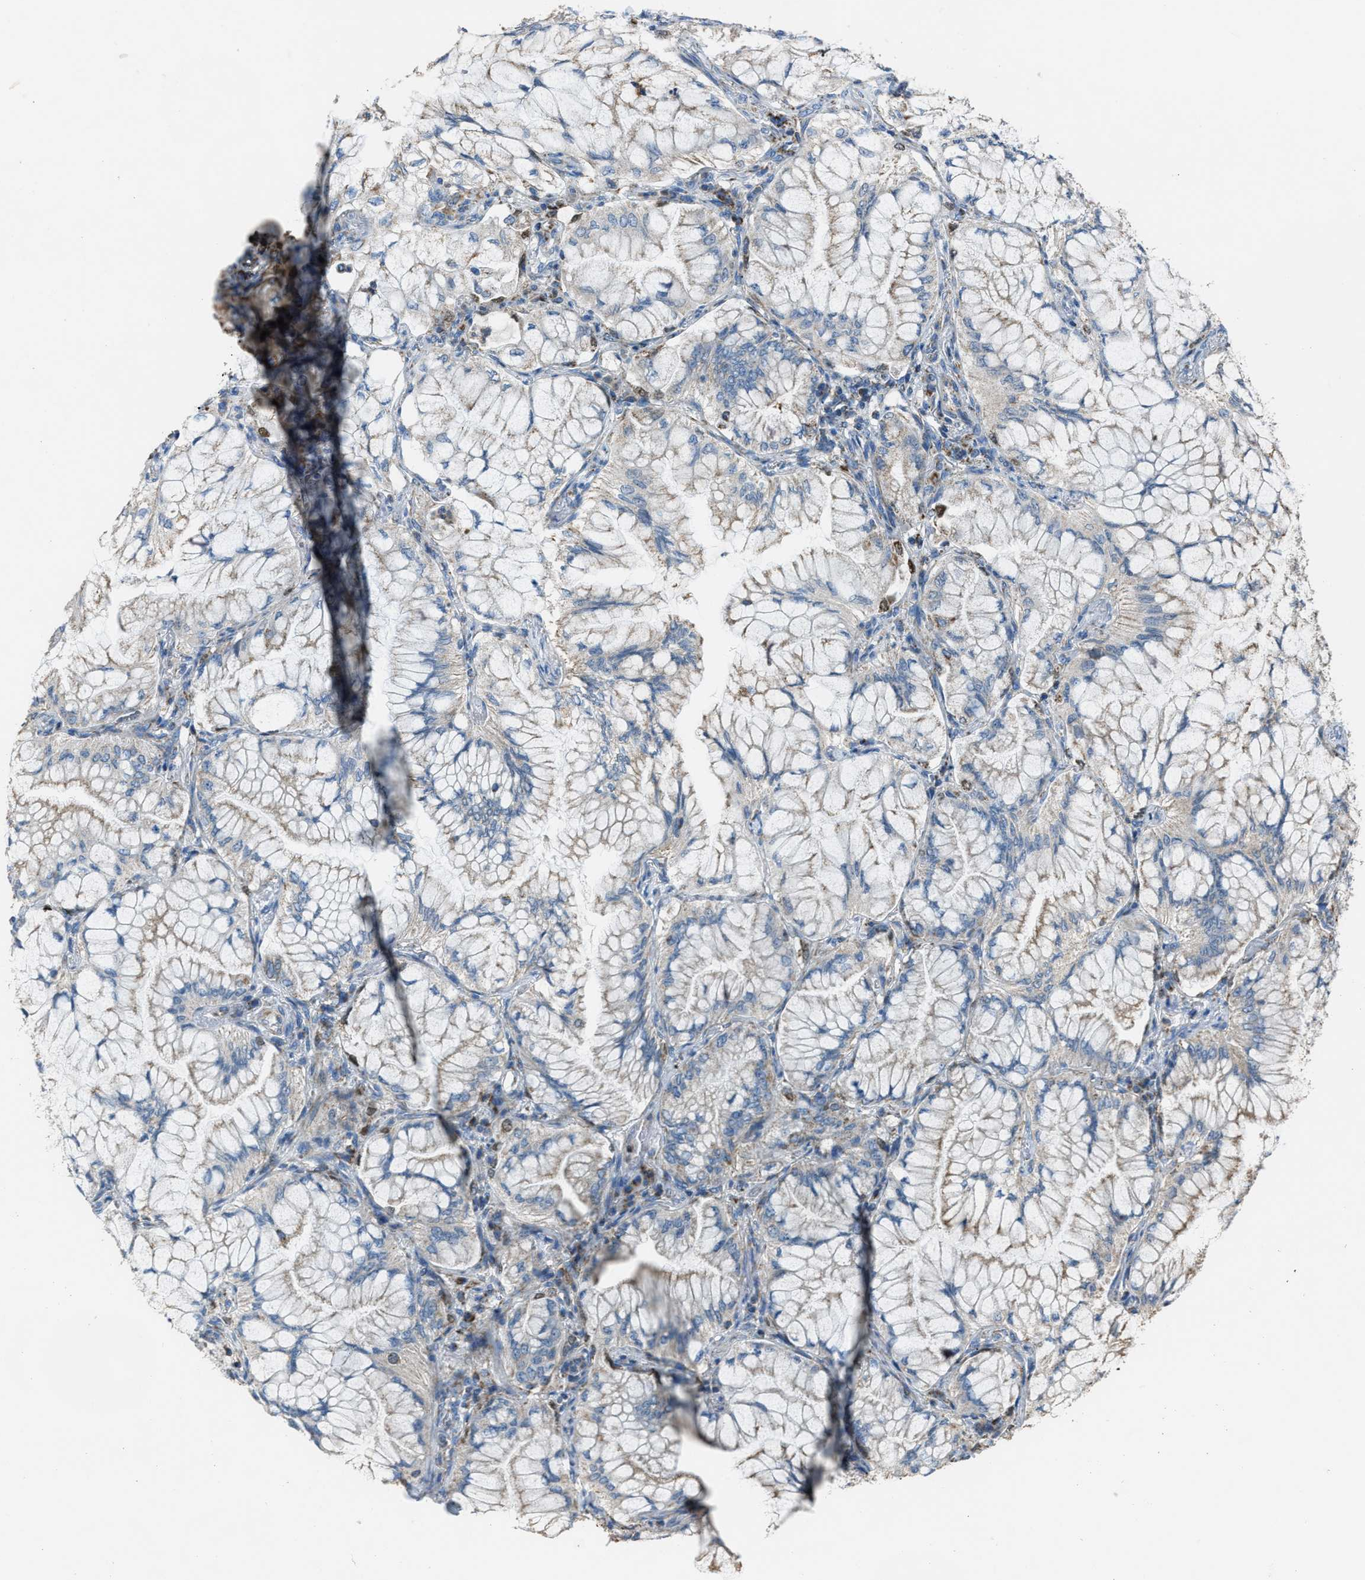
{"staining": {"intensity": "negative", "quantity": "none", "location": "none"}, "tissue": "lung cancer", "cell_type": "Tumor cells", "image_type": "cancer", "snomed": [{"axis": "morphology", "description": "Adenocarcinoma, NOS"}, {"axis": "topography", "description": "Lung"}], "caption": "Human lung adenocarcinoma stained for a protein using immunohistochemistry exhibits no expression in tumor cells.", "gene": "SLC25A11", "patient": {"sex": "female", "age": 70}}